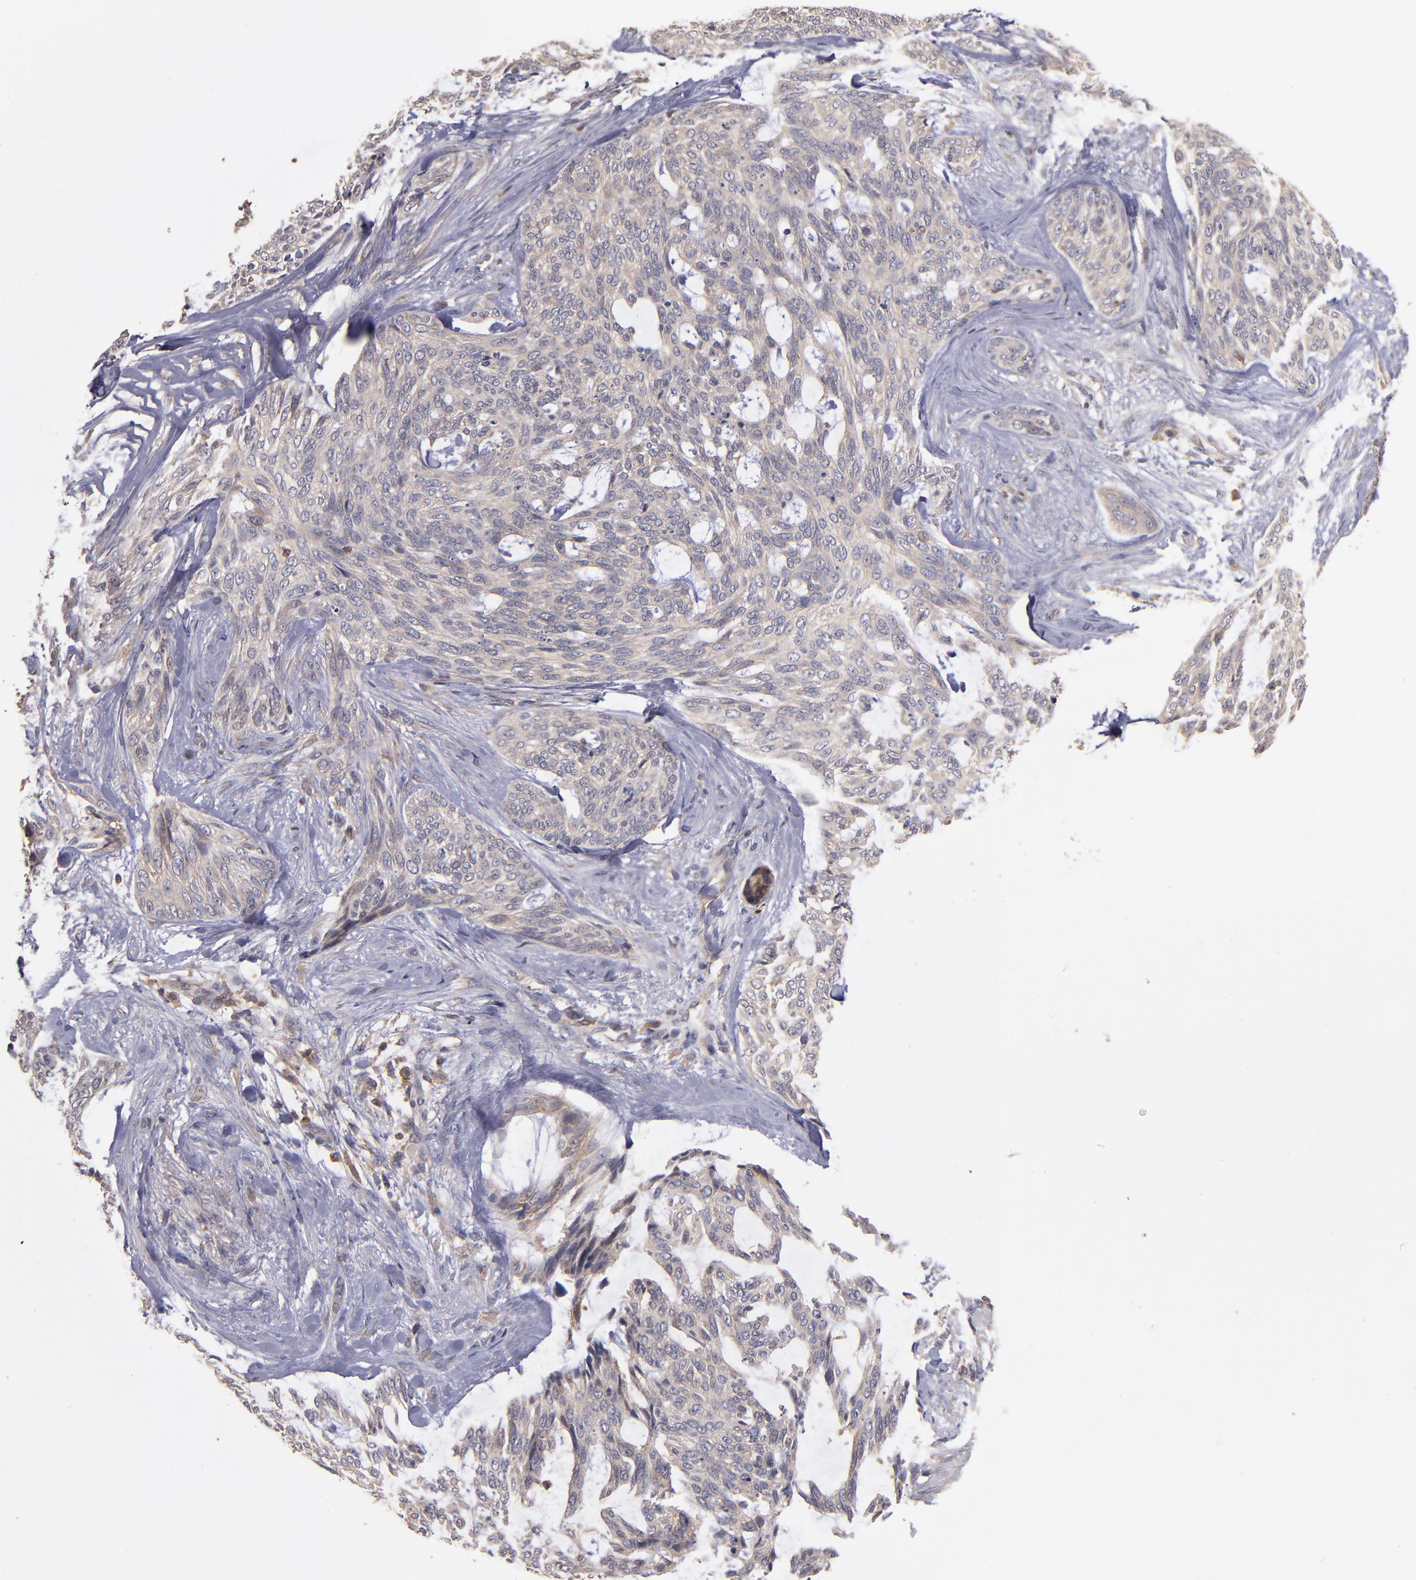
{"staining": {"intensity": "weak", "quantity": "25%-75%", "location": "cytoplasmic/membranous"}, "tissue": "skin cancer", "cell_type": "Tumor cells", "image_type": "cancer", "snomed": [{"axis": "morphology", "description": "Normal tissue, NOS"}, {"axis": "morphology", "description": "Basal cell carcinoma"}, {"axis": "topography", "description": "Skin"}], "caption": "Tumor cells reveal low levels of weak cytoplasmic/membranous expression in approximately 25%-75% of cells in human skin cancer (basal cell carcinoma).", "gene": "NF2", "patient": {"sex": "female", "age": 71}}